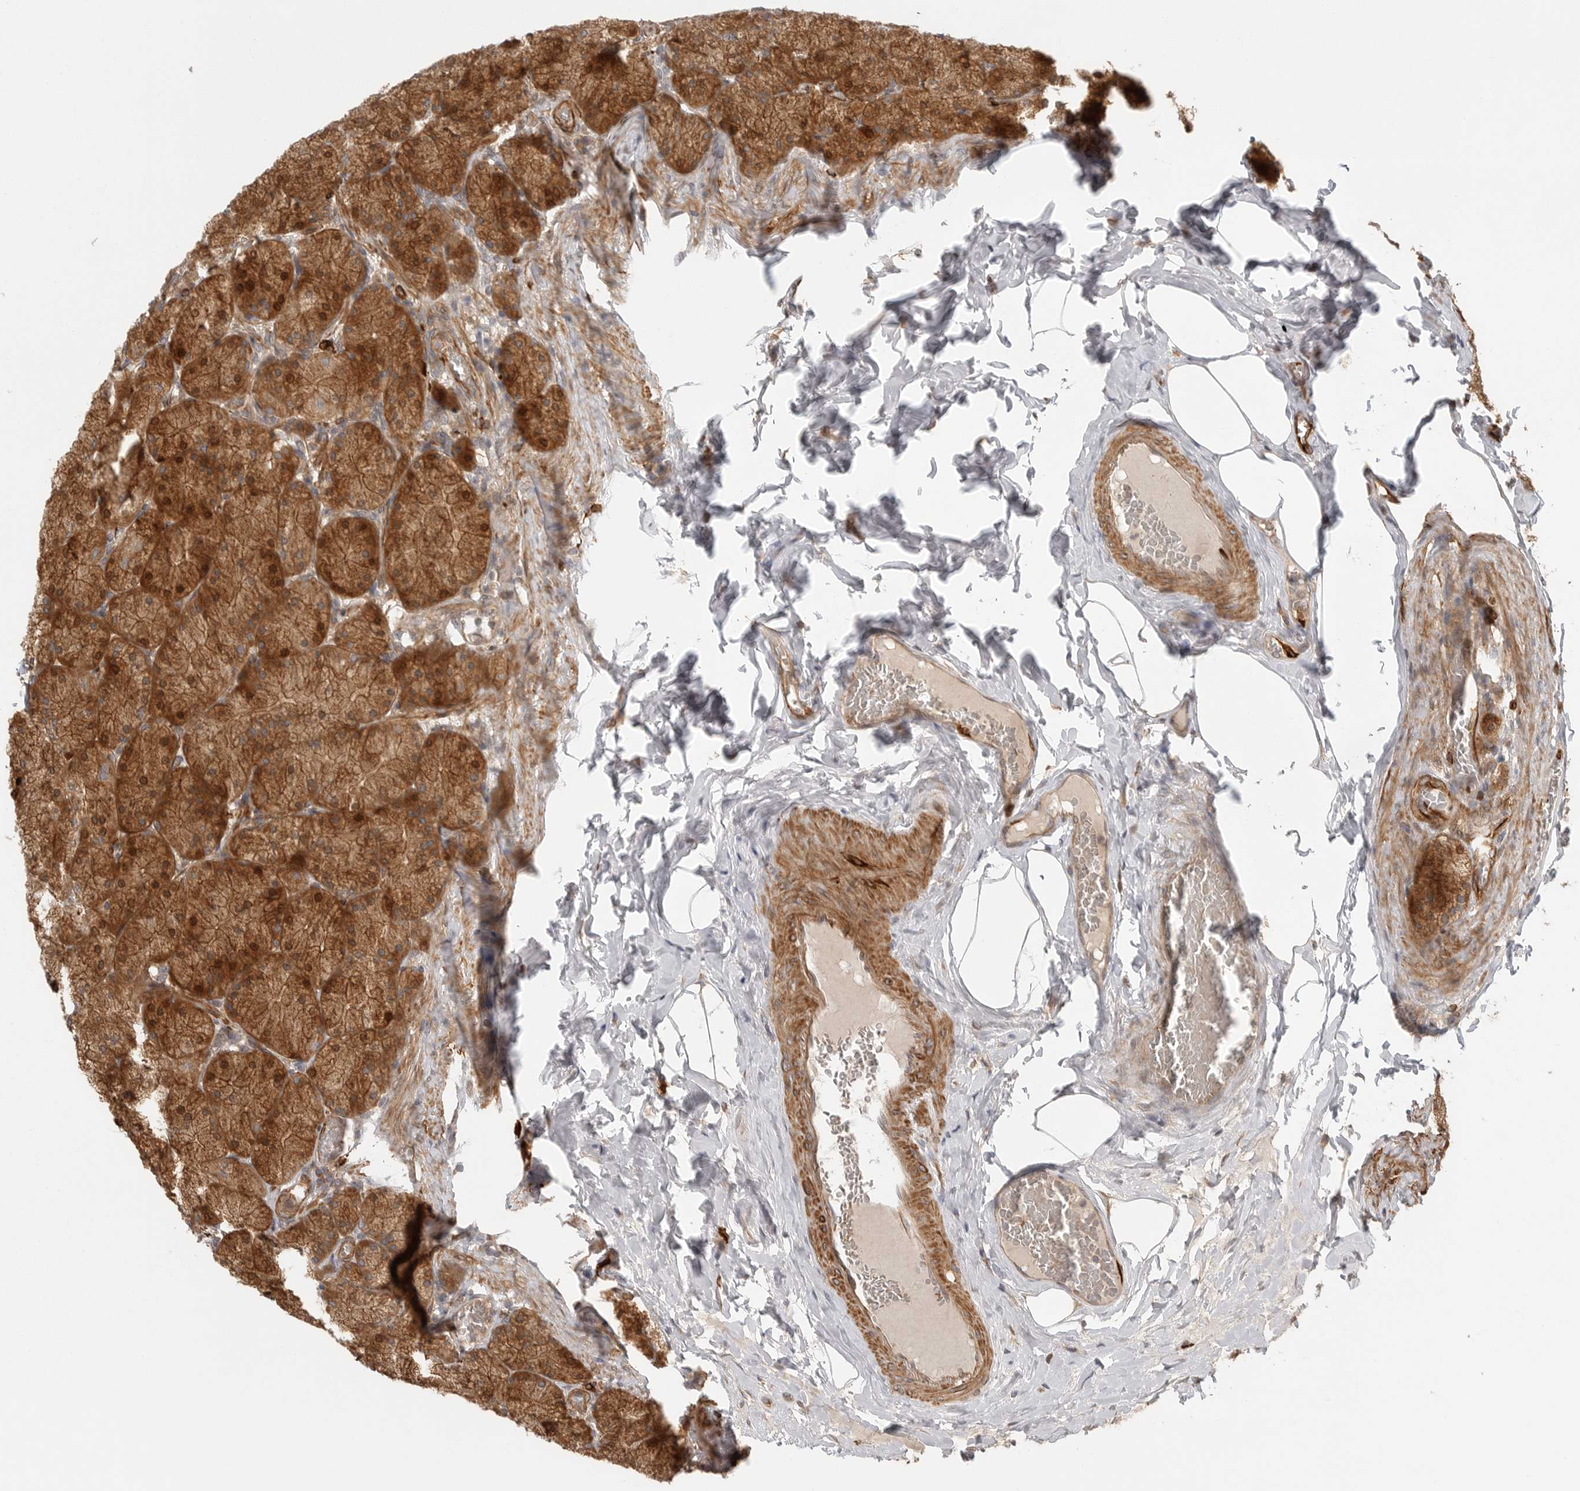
{"staining": {"intensity": "strong", "quantity": ">75%", "location": "cytoplasmic/membranous,nuclear"}, "tissue": "stomach", "cell_type": "Glandular cells", "image_type": "normal", "snomed": [{"axis": "morphology", "description": "Normal tissue, NOS"}, {"axis": "topography", "description": "Stomach, upper"}], "caption": "Immunohistochemistry histopathology image of unremarkable stomach: human stomach stained using IHC shows high levels of strong protein expression localized specifically in the cytoplasmic/membranous,nuclear of glandular cells, appearing as a cytoplasmic/membranous,nuclear brown color.", "gene": "CCPG1", "patient": {"sex": "female", "age": 56}}